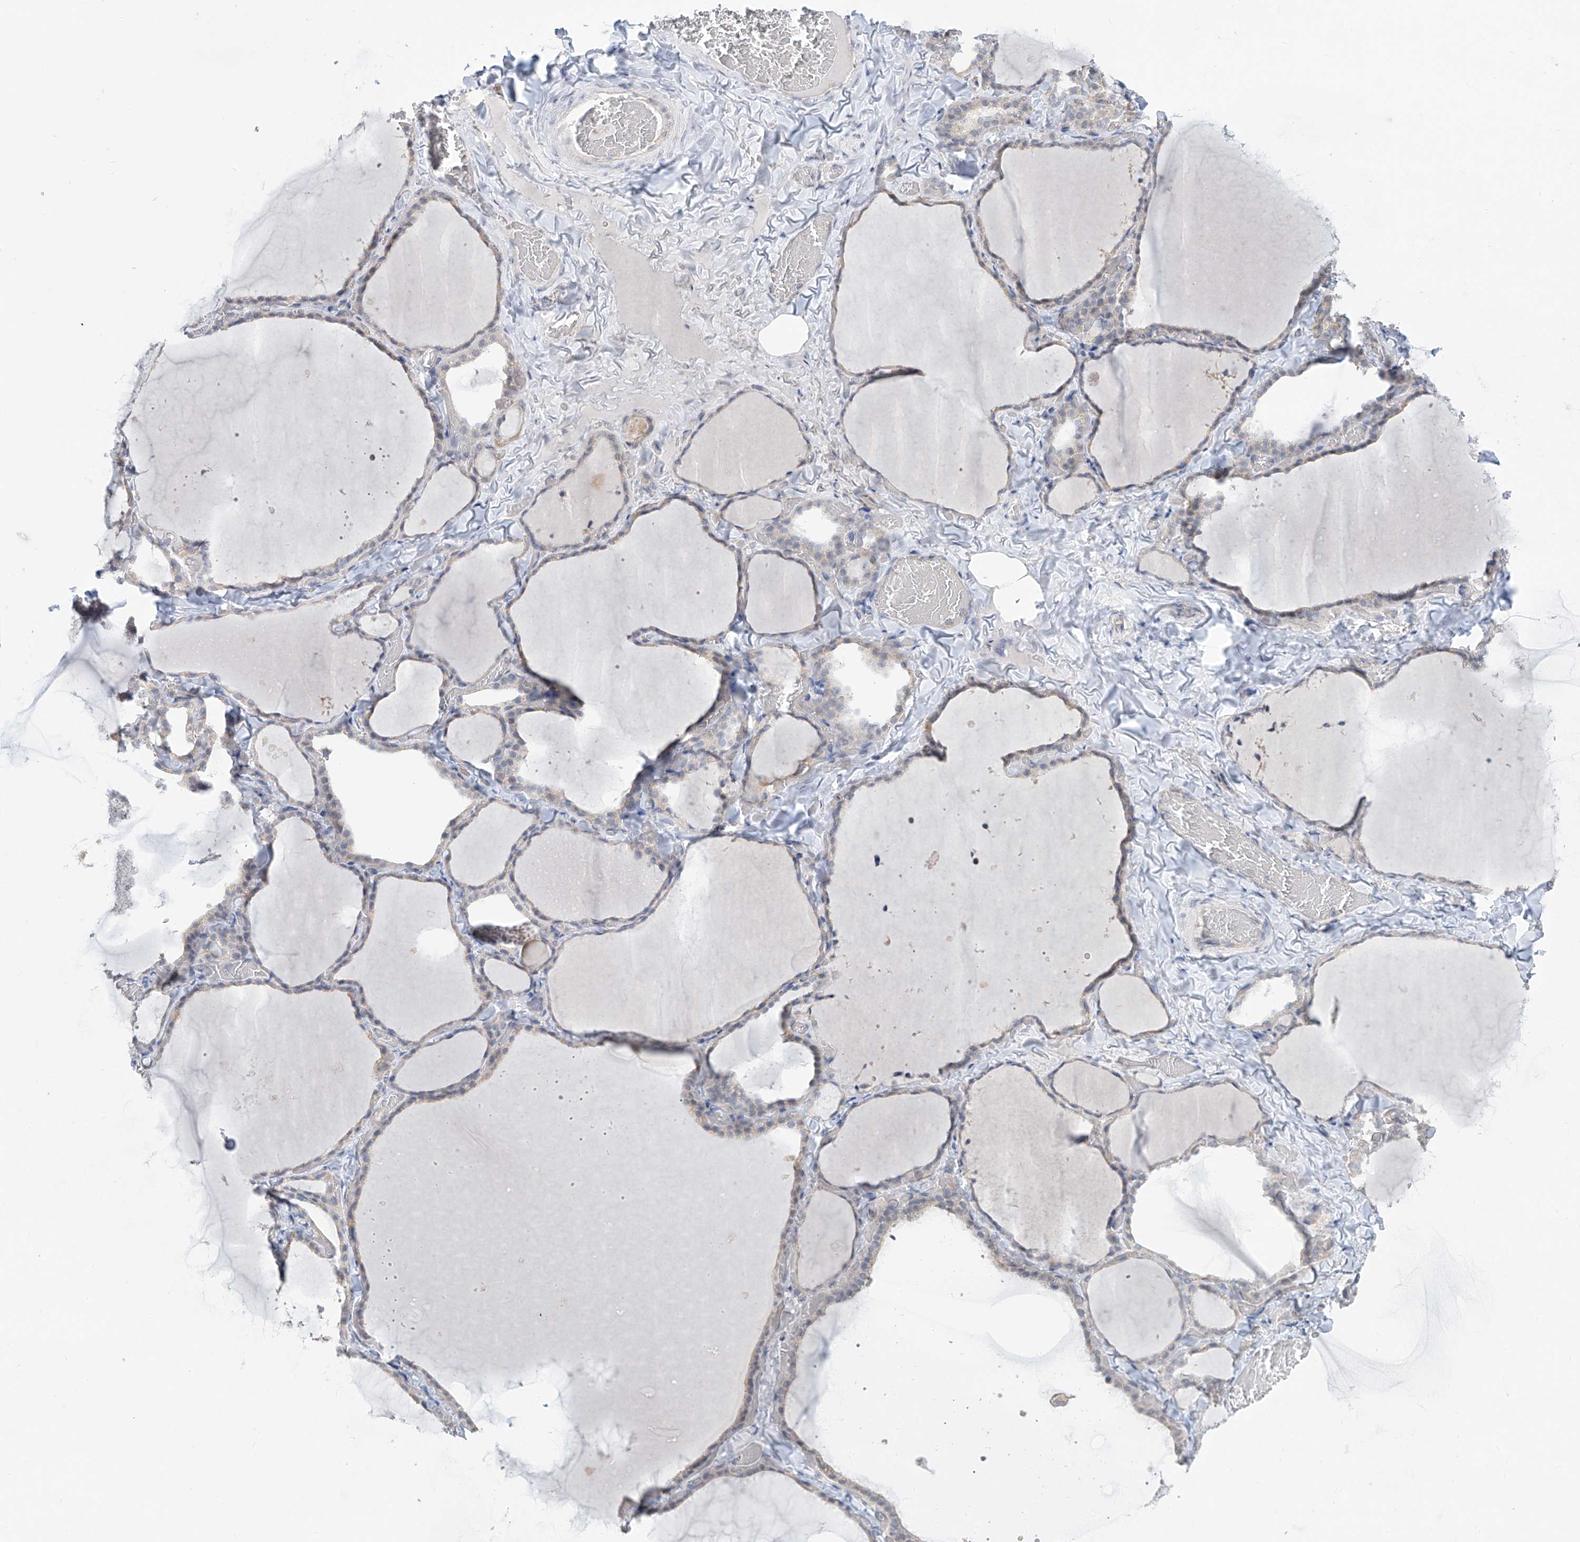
{"staining": {"intensity": "negative", "quantity": "none", "location": "none"}, "tissue": "thyroid gland", "cell_type": "Glandular cells", "image_type": "normal", "snomed": [{"axis": "morphology", "description": "Normal tissue, NOS"}, {"axis": "topography", "description": "Thyroid gland"}], "caption": "DAB (3,3'-diaminobenzidine) immunohistochemical staining of benign thyroid gland displays no significant staining in glandular cells.", "gene": "KCNK10", "patient": {"sex": "female", "age": 22}}